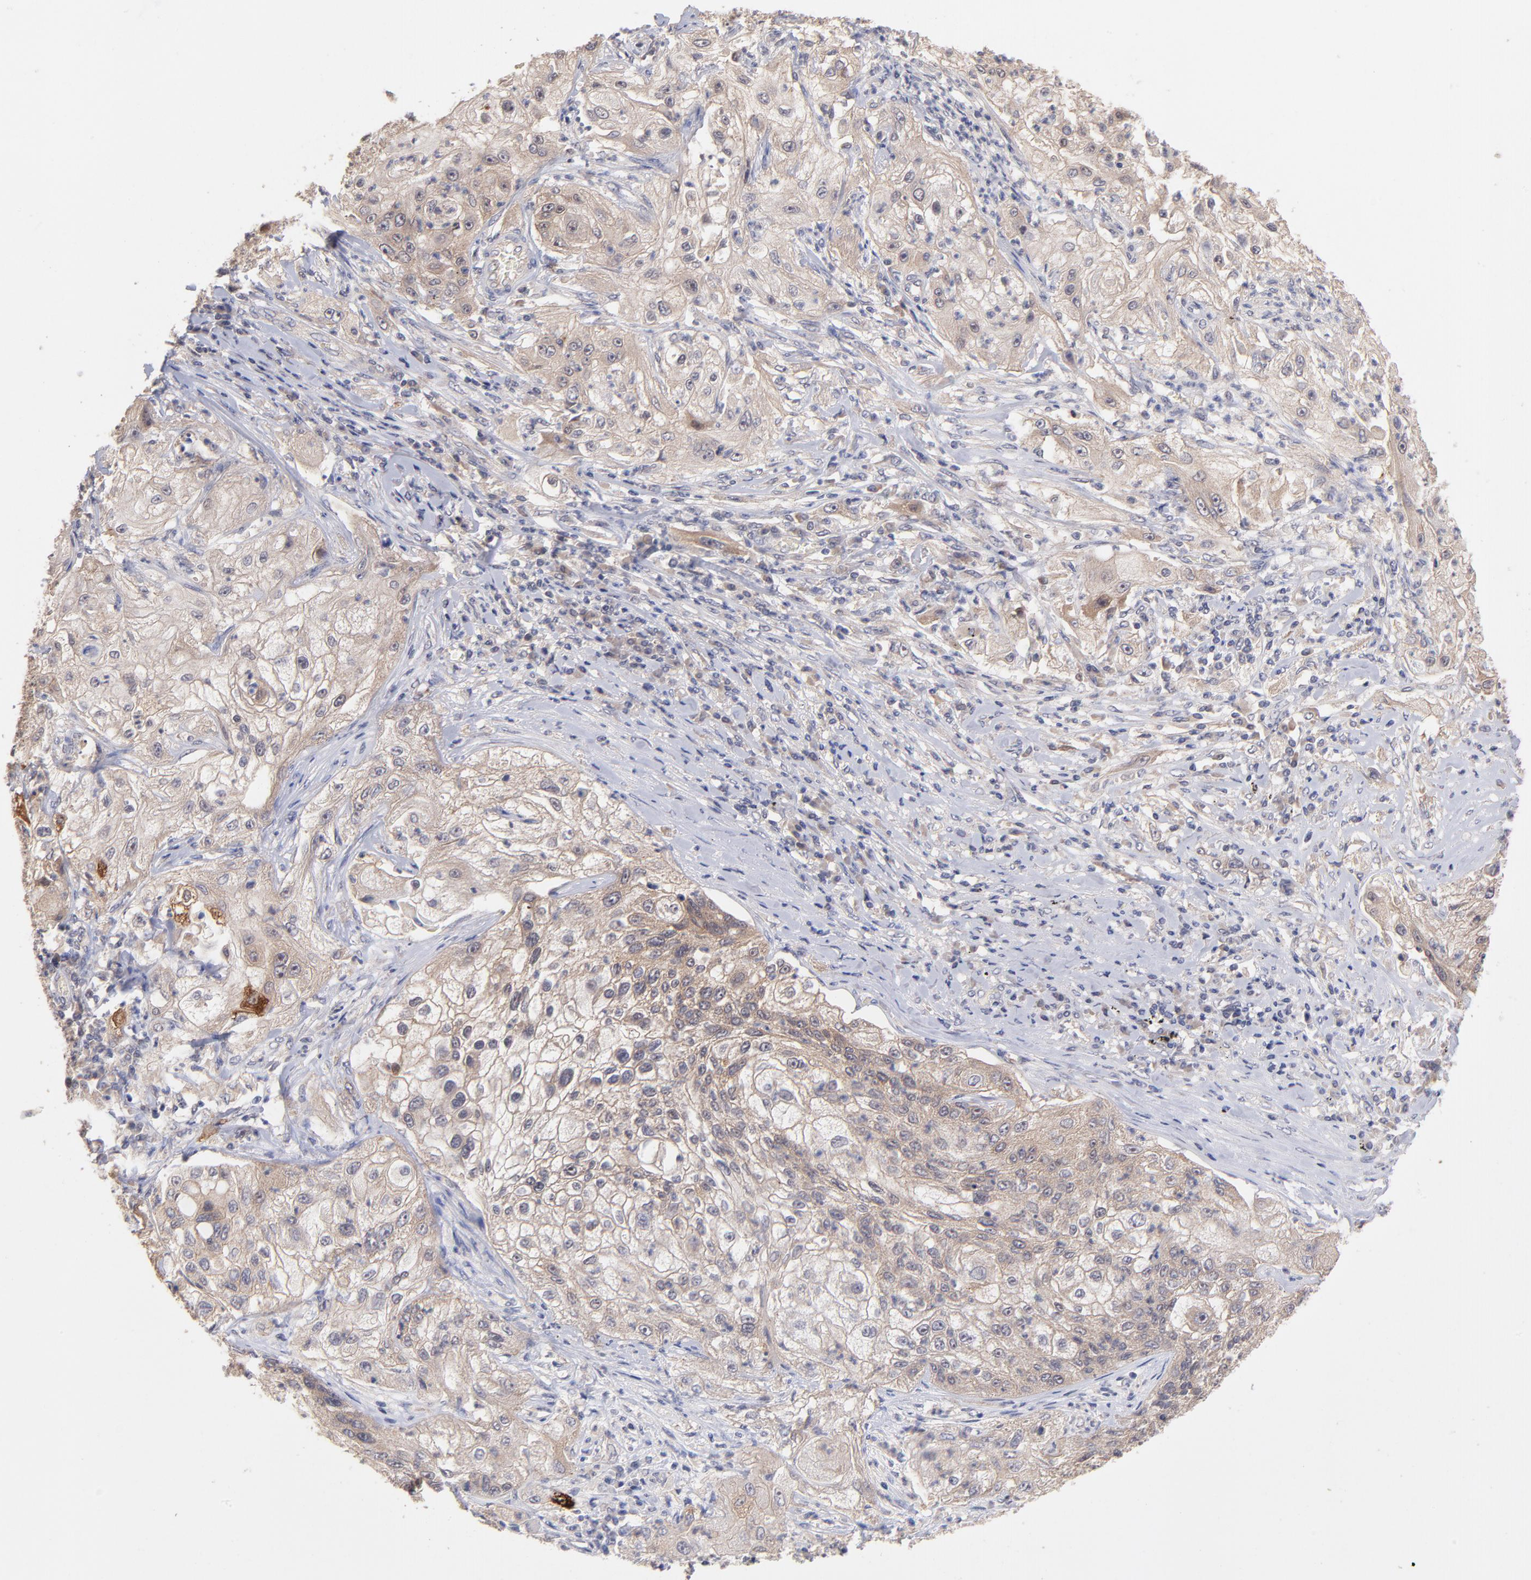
{"staining": {"intensity": "moderate", "quantity": ">75%", "location": "cytoplasmic/membranous"}, "tissue": "lung cancer", "cell_type": "Tumor cells", "image_type": "cancer", "snomed": [{"axis": "morphology", "description": "Inflammation, NOS"}, {"axis": "morphology", "description": "Squamous cell carcinoma, NOS"}, {"axis": "topography", "description": "Lymph node"}, {"axis": "topography", "description": "Soft tissue"}, {"axis": "topography", "description": "Lung"}], "caption": "Brown immunohistochemical staining in human squamous cell carcinoma (lung) shows moderate cytoplasmic/membranous positivity in approximately >75% of tumor cells.", "gene": "STAP2", "patient": {"sex": "male", "age": 66}}